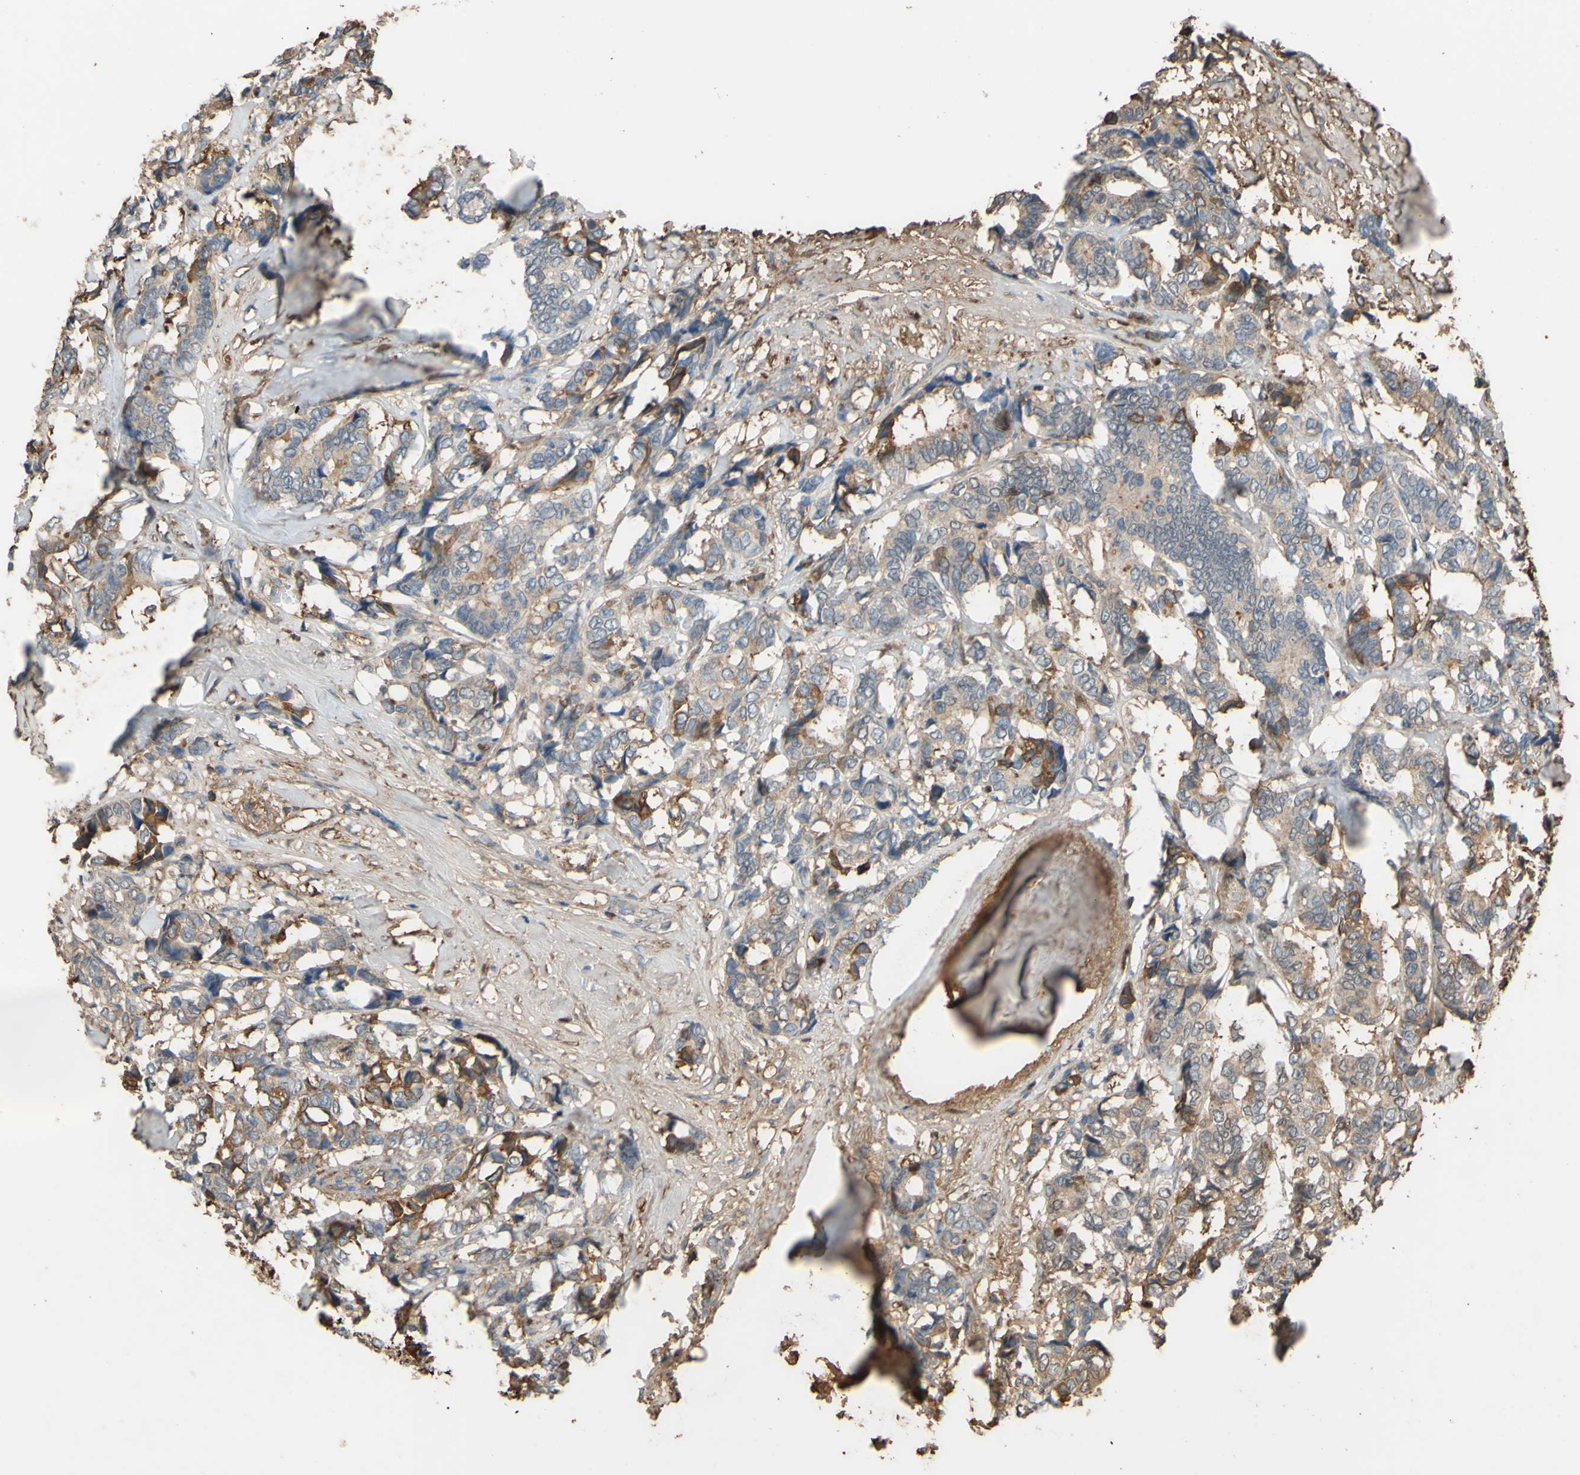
{"staining": {"intensity": "moderate", "quantity": "25%-75%", "location": "cytoplasmic/membranous"}, "tissue": "breast cancer", "cell_type": "Tumor cells", "image_type": "cancer", "snomed": [{"axis": "morphology", "description": "Duct carcinoma"}, {"axis": "topography", "description": "Breast"}], "caption": "Immunohistochemical staining of human breast intraductal carcinoma shows medium levels of moderate cytoplasmic/membranous protein expression in about 25%-75% of tumor cells. (DAB IHC with brightfield microscopy, high magnification).", "gene": "PTGDS", "patient": {"sex": "female", "age": 87}}